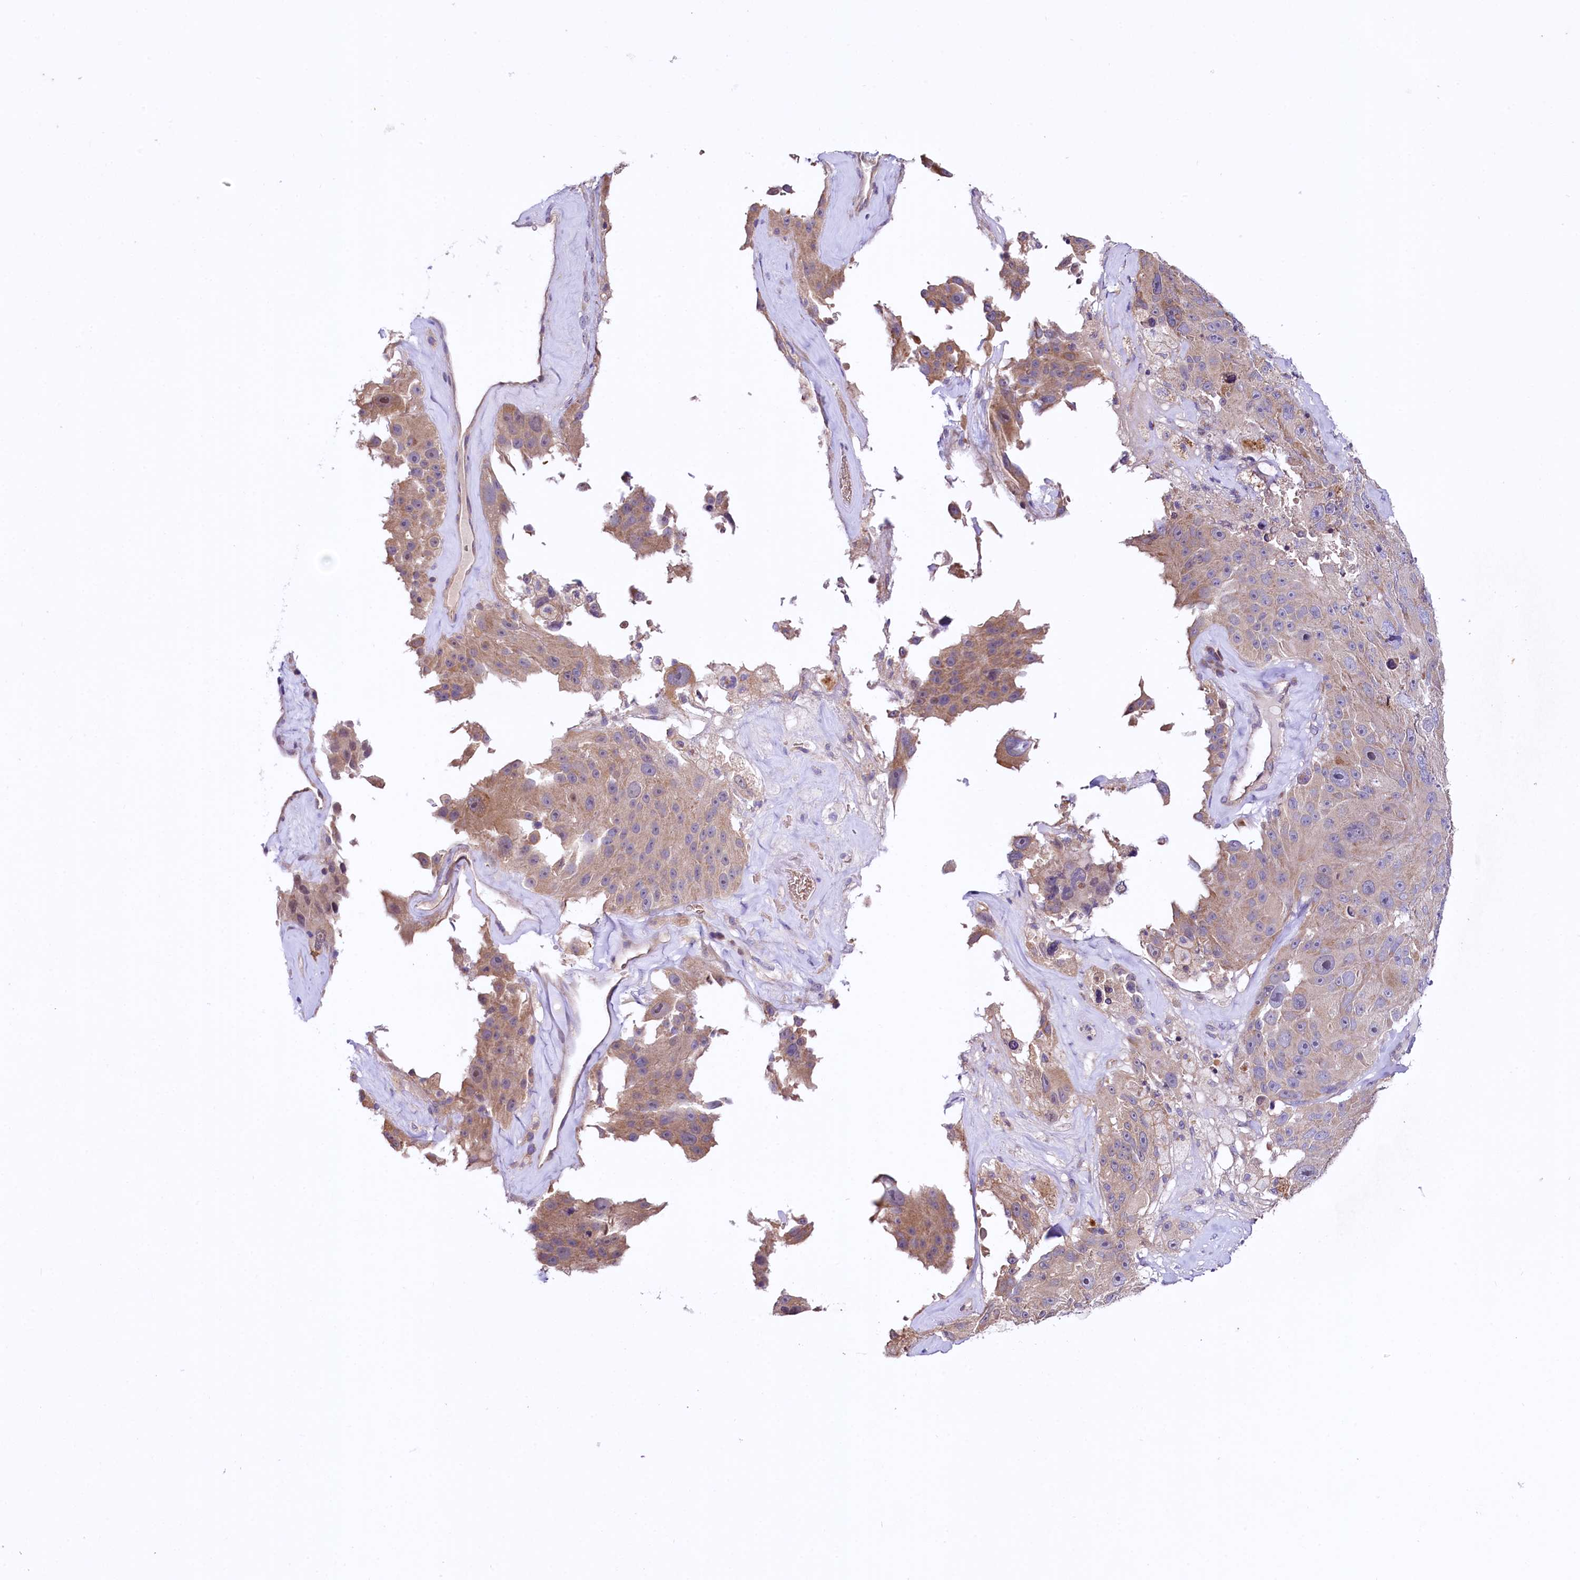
{"staining": {"intensity": "moderate", "quantity": ">75%", "location": "cytoplasmic/membranous"}, "tissue": "melanoma", "cell_type": "Tumor cells", "image_type": "cancer", "snomed": [{"axis": "morphology", "description": "Malignant melanoma, Metastatic site"}, {"axis": "topography", "description": "Lymph node"}], "caption": "Immunohistochemistry micrograph of malignant melanoma (metastatic site) stained for a protein (brown), which displays medium levels of moderate cytoplasmic/membranous expression in approximately >75% of tumor cells.", "gene": "CEP295", "patient": {"sex": "male", "age": 62}}